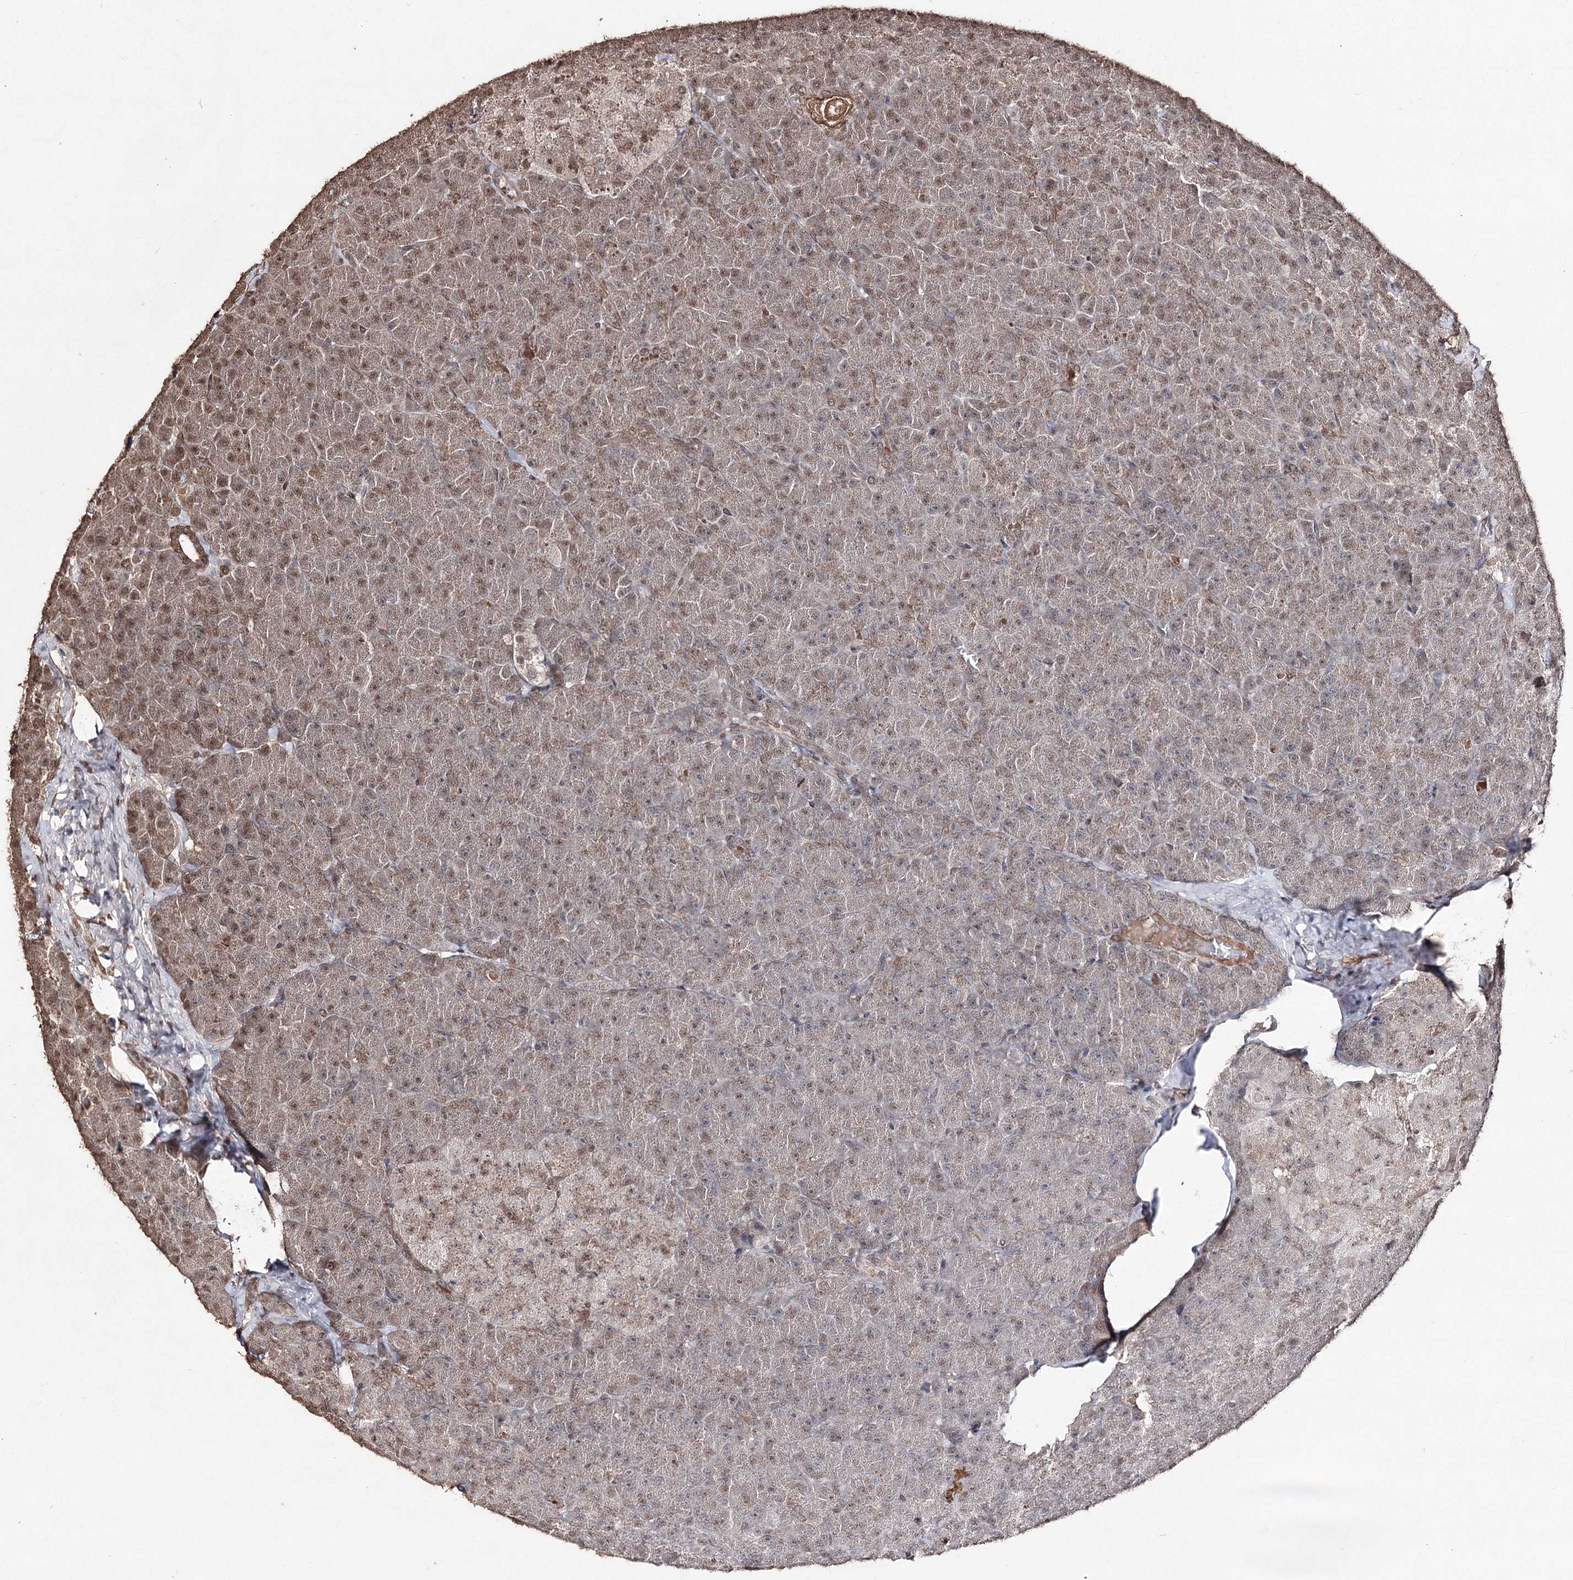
{"staining": {"intensity": "moderate", "quantity": "25%-75%", "location": "nuclear"}, "tissue": "pancreas", "cell_type": "Exocrine glandular cells", "image_type": "normal", "snomed": [{"axis": "morphology", "description": "Normal tissue, NOS"}, {"axis": "topography", "description": "Pancreas"}], "caption": "DAB (3,3'-diaminobenzidine) immunohistochemical staining of benign human pancreas demonstrates moderate nuclear protein positivity in approximately 25%-75% of exocrine glandular cells.", "gene": "ATG14", "patient": {"sex": "male", "age": 36}}